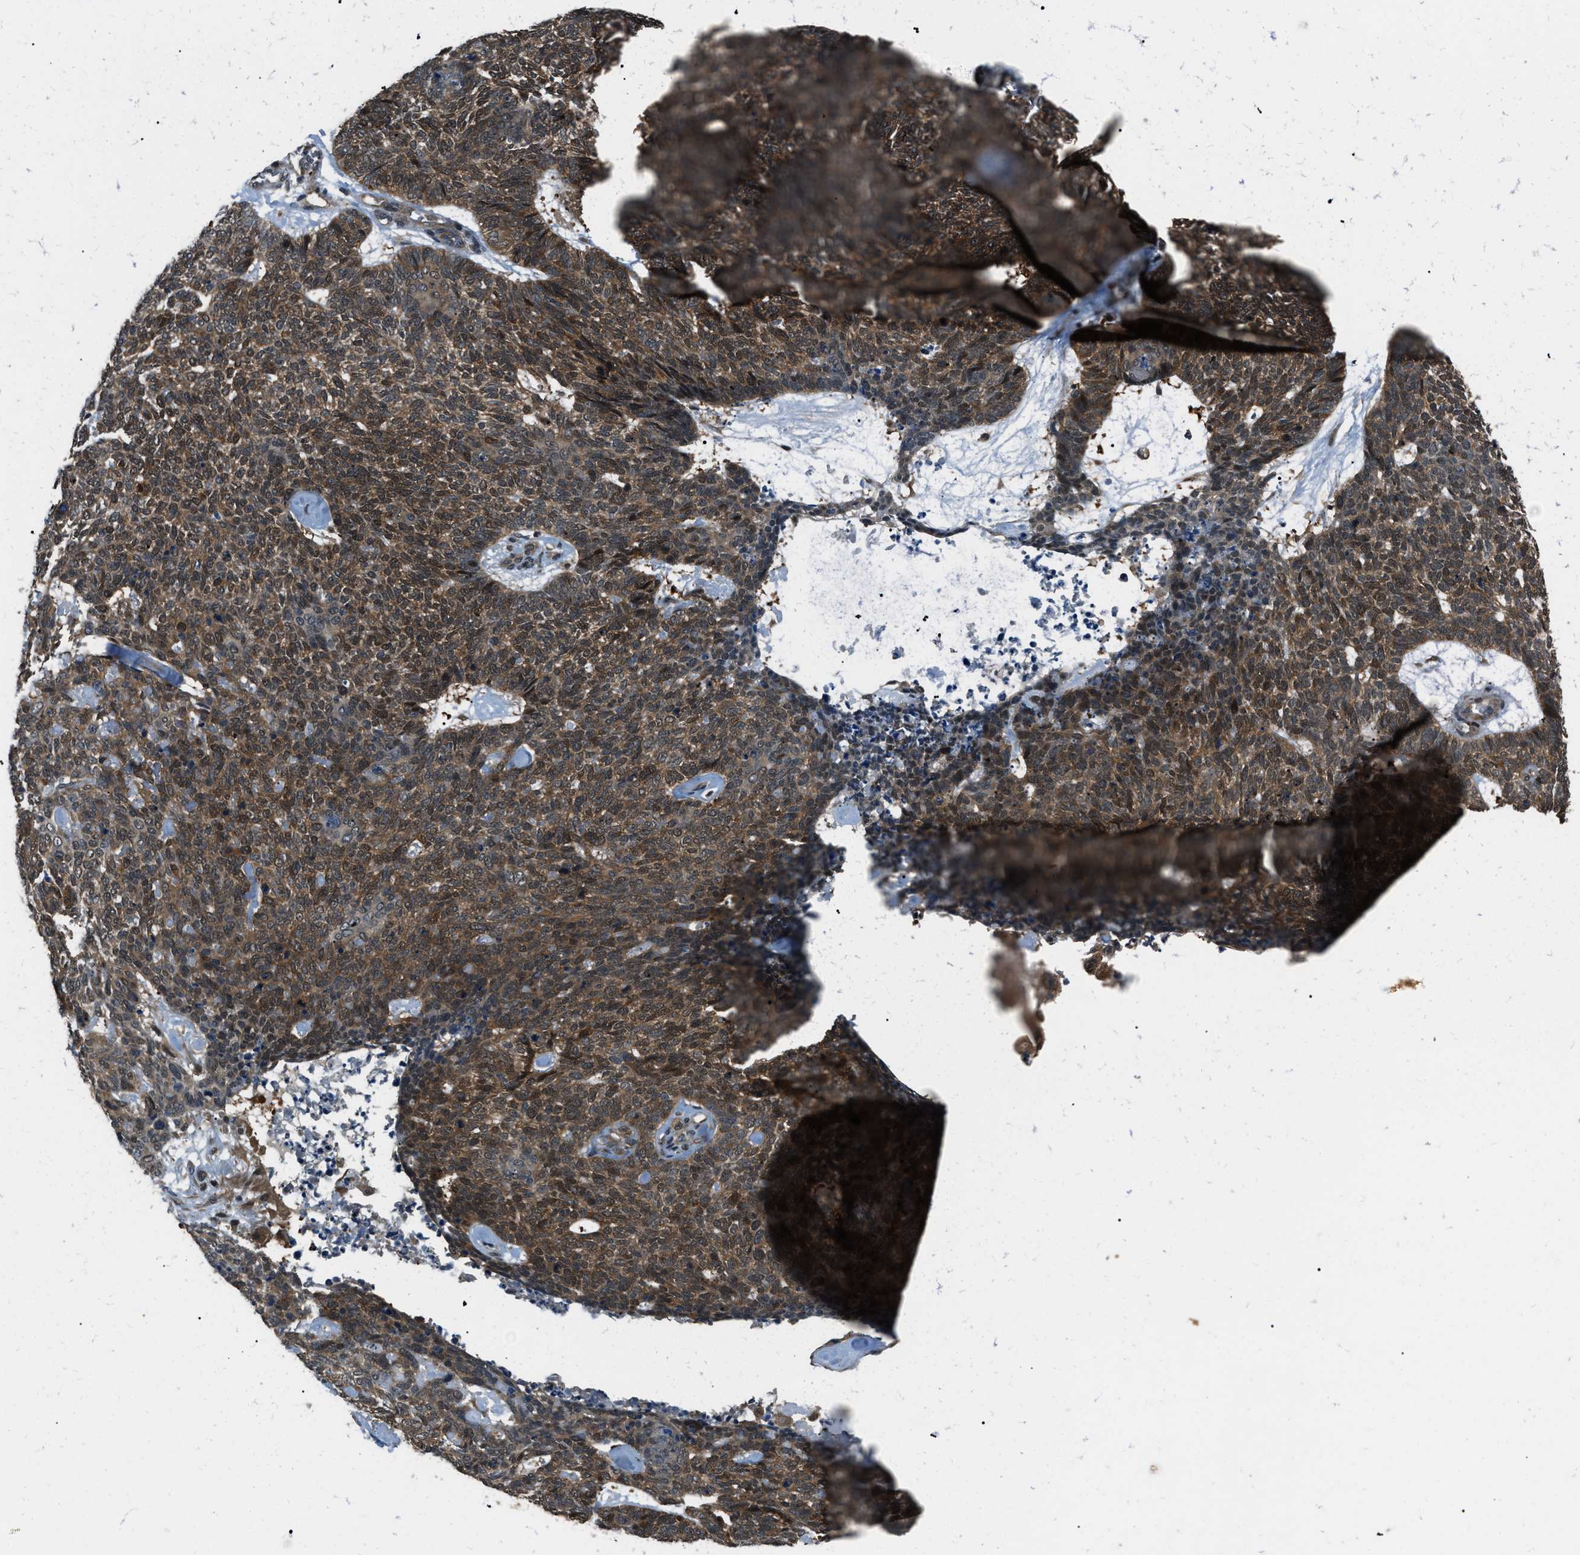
{"staining": {"intensity": "moderate", "quantity": ">75%", "location": "cytoplasmic/membranous,nuclear"}, "tissue": "skin cancer", "cell_type": "Tumor cells", "image_type": "cancer", "snomed": [{"axis": "morphology", "description": "Basal cell carcinoma"}, {"axis": "topography", "description": "Skin"}], "caption": "Immunohistochemical staining of basal cell carcinoma (skin) shows medium levels of moderate cytoplasmic/membranous and nuclear protein expression in about >75% of tumor cells.", "gene": "NUDCD3", "patient": {"sex": "female", "age": 84}}